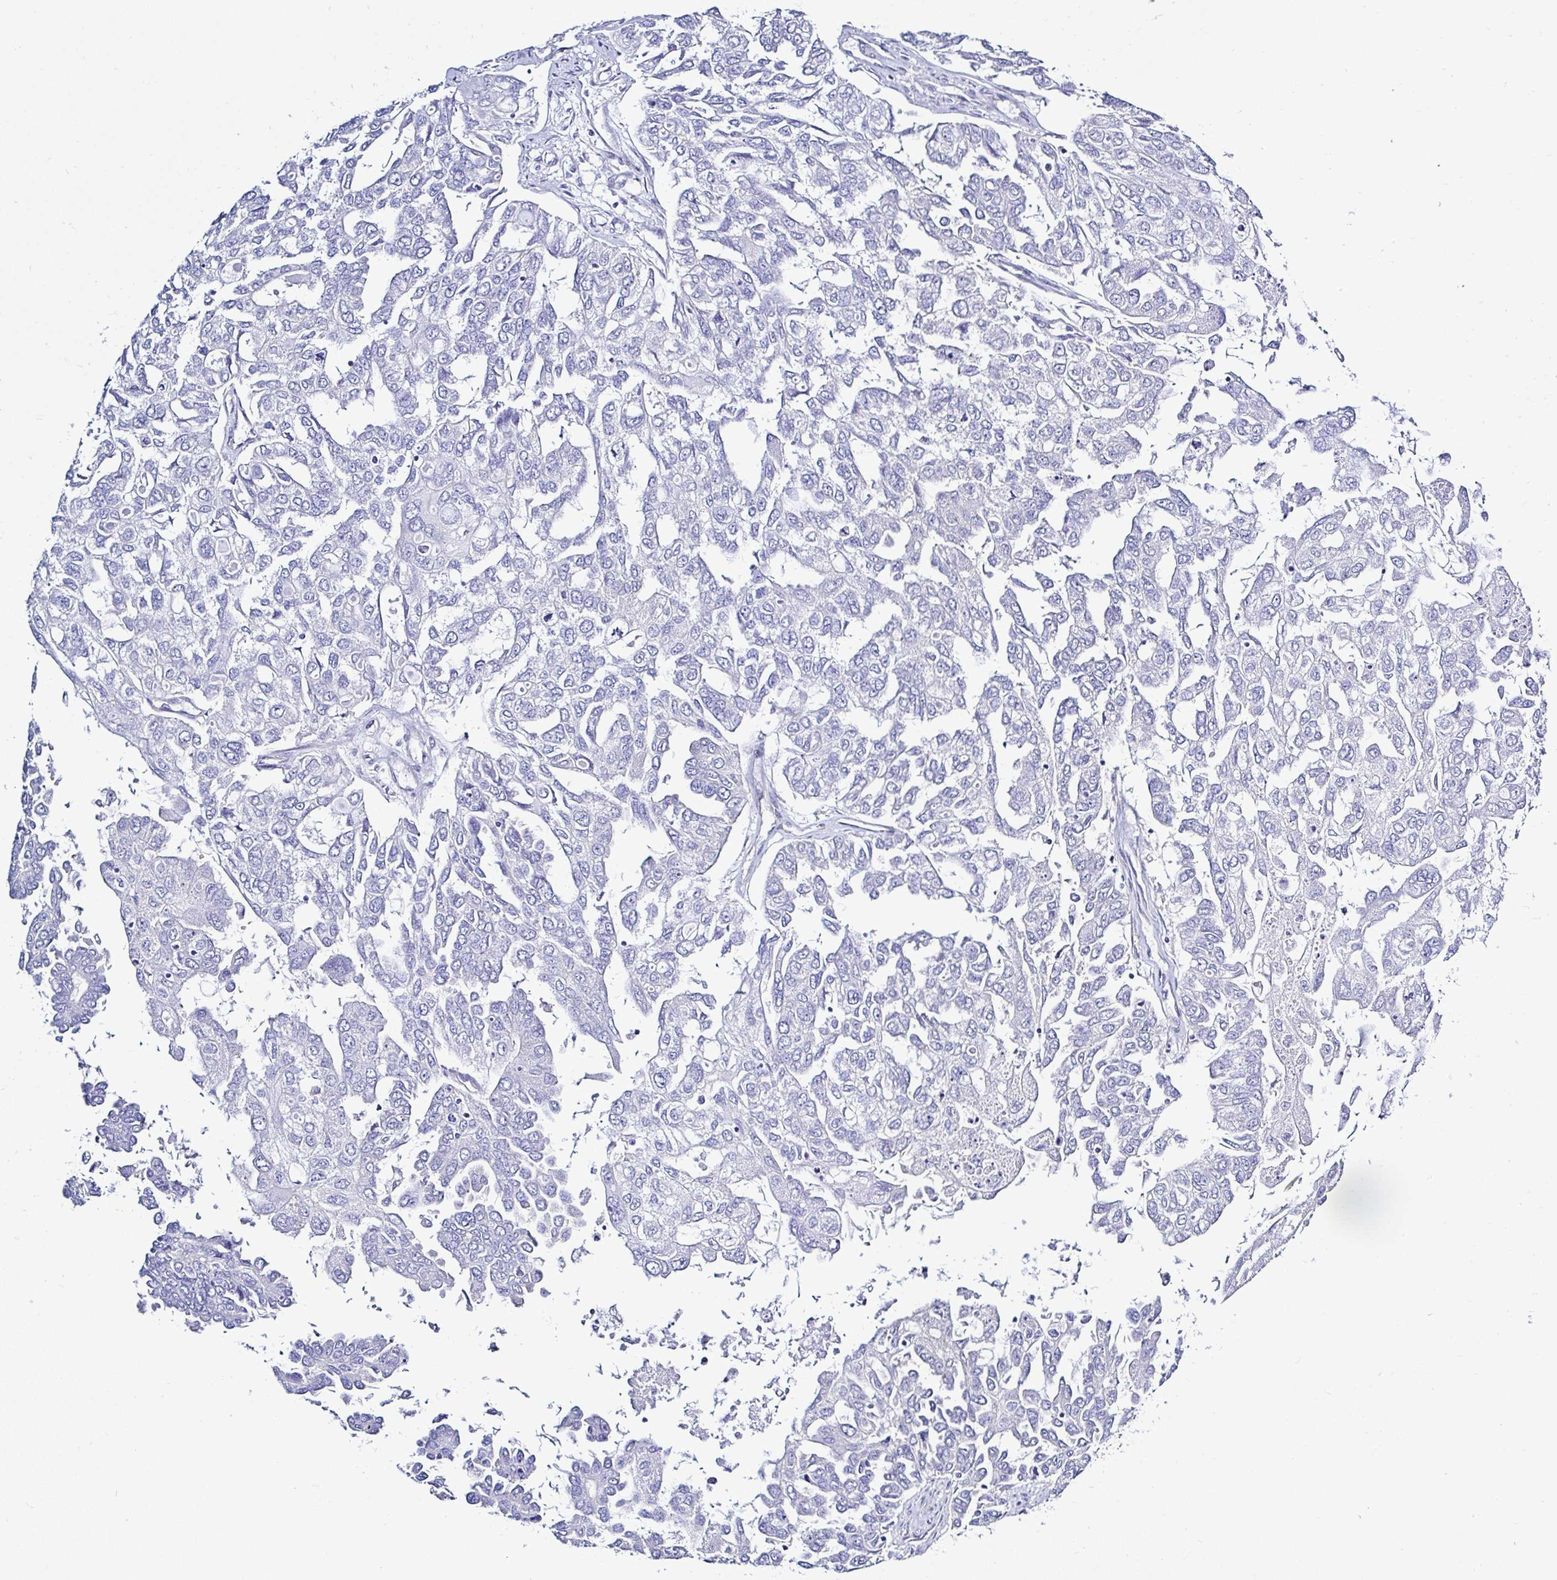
{"staining": {"intensity": "negative", "quantity": "none", "location": "none"}, "tissue": "ovarian cancer", "cell_type": "Tumor cells", "image_type": "cancer", "snomed": [{"axis": "morphology", "description": "Cystadenocarcinoma, serous, NOS"}, {"axis": "topography", "description": "Ovary"}], "caption": "Immunohistochemistry (IHC) of human ovarian cancer reveals no positivity in tumor cells.", "gene": "LARS1", "patient": {"sex": "female", "age": 53}}